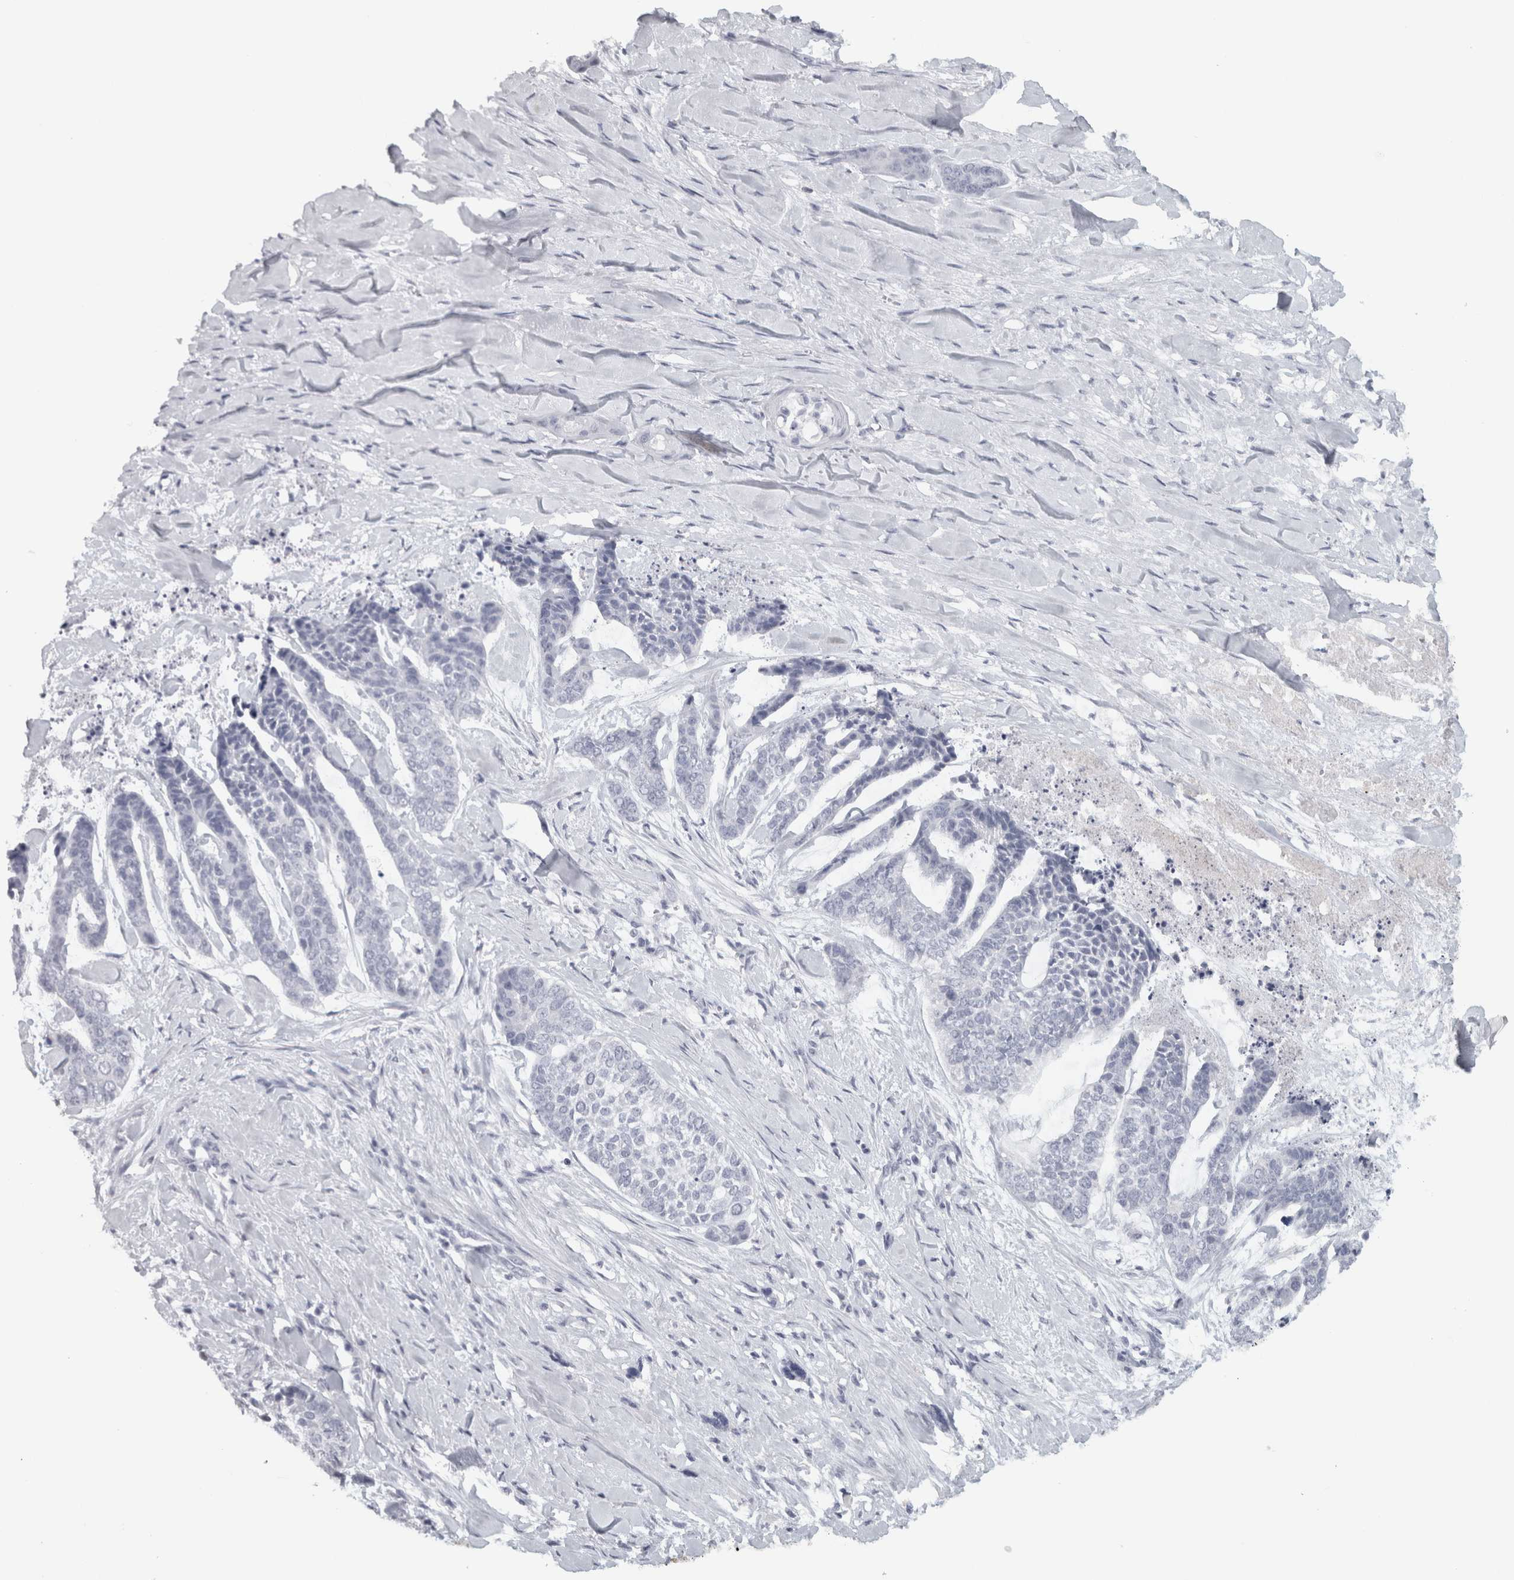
{"staining": {"intensity": "negative", "quantity": "none", "location": "none"}, "tissue": "skin cancer", "cell_type": "Tumor cells", "image_type": "cancer", "snomed": [{"axis": "morphology", "description": "Basal cell carcinoma"}, {"axis": "topography", "description": "Skin"}], "caption": "DAB immunohistochemical staining of human skin basal cell carcinoma reveals no significant expression in tumor cells.", "gene": "PTPRN2", "patient": {"sex": "female", "age": 64}}